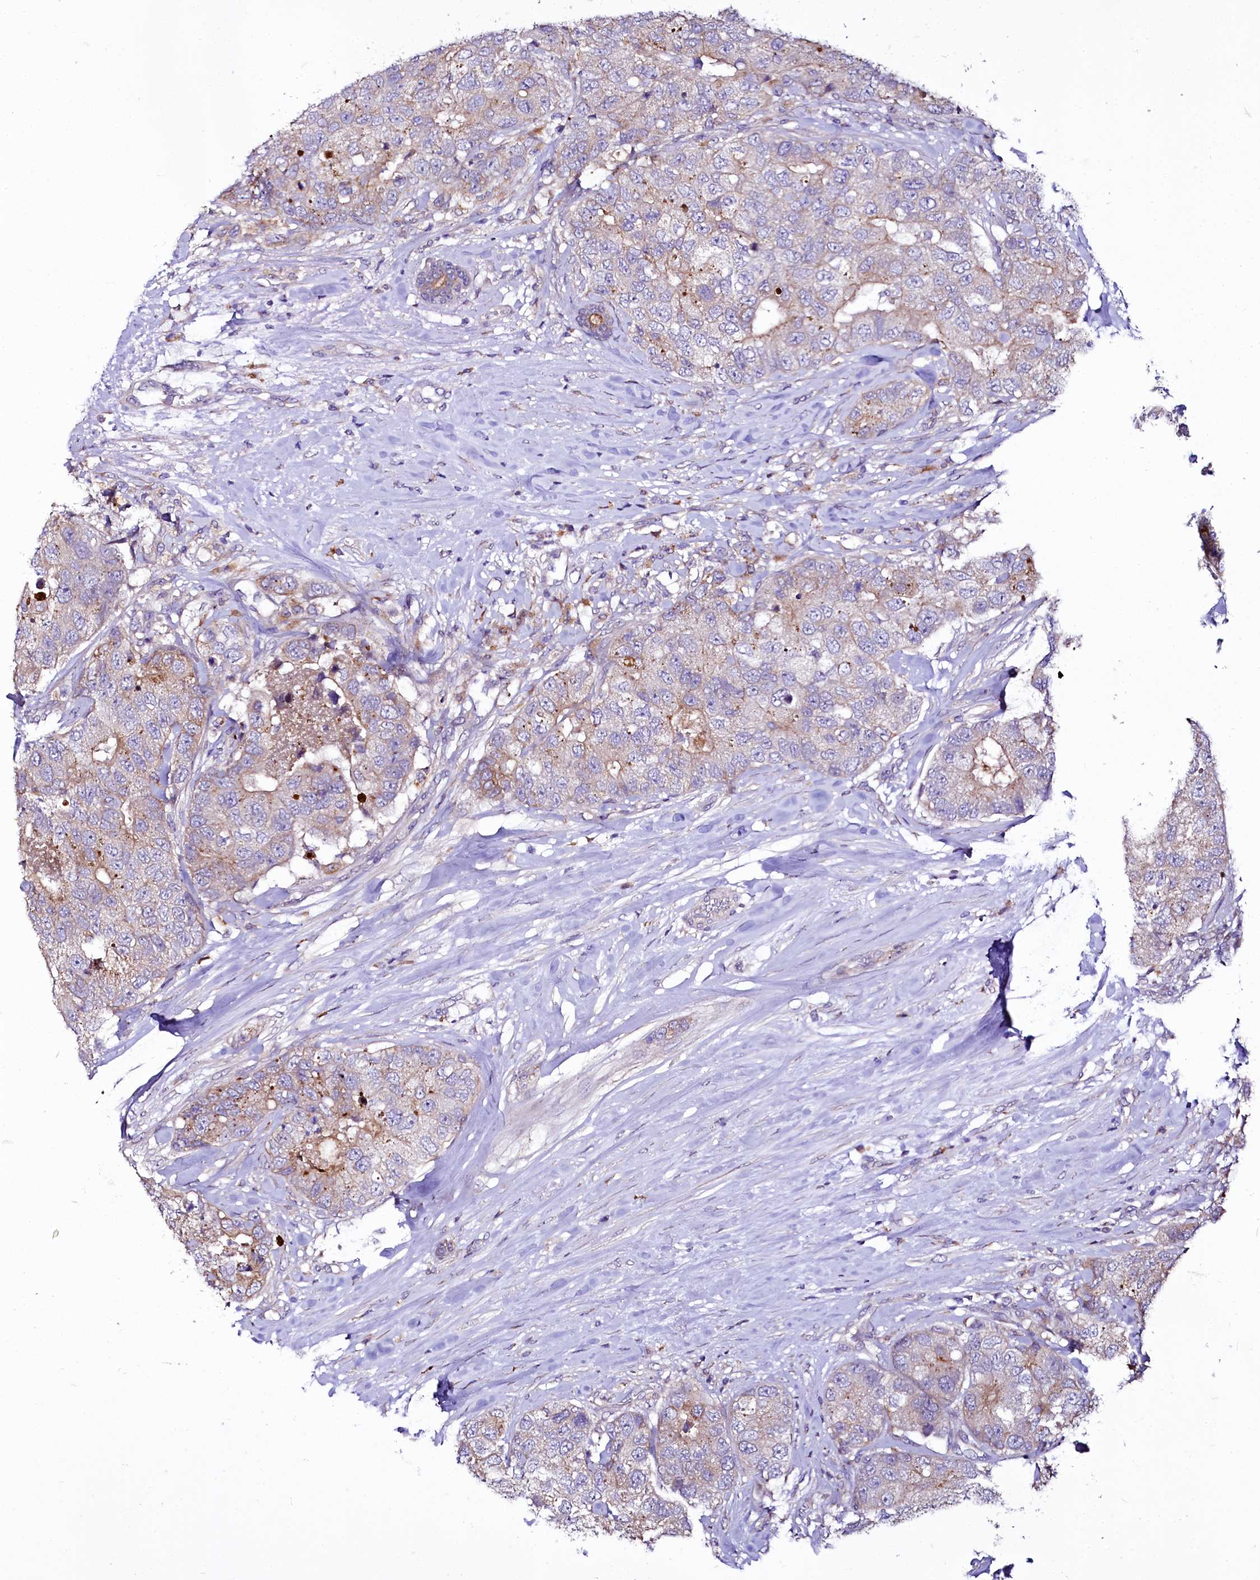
{"staining": {"intensity": "weak", "quantity": "25%-75%", "location": "cytoplasmic/membranous"}, "tissue": "breast cancer", "cell_type": "Tumor cells", "image_type": "cancer", "snomed": [{"axis": "morphology", "description": "Duct carcinoma"}, {"axis": "topography", "description": "Breast"}], "caption": "A high-resolution micrograph shows immunohistochemistry (IHC) staining of breast cancer, which reveals weak cytoplasmic/membranous staining in about 25%-75% of tumor cells.", "gene": "ZC3H12C", "patient": {"sex": "female", "age": 62}}